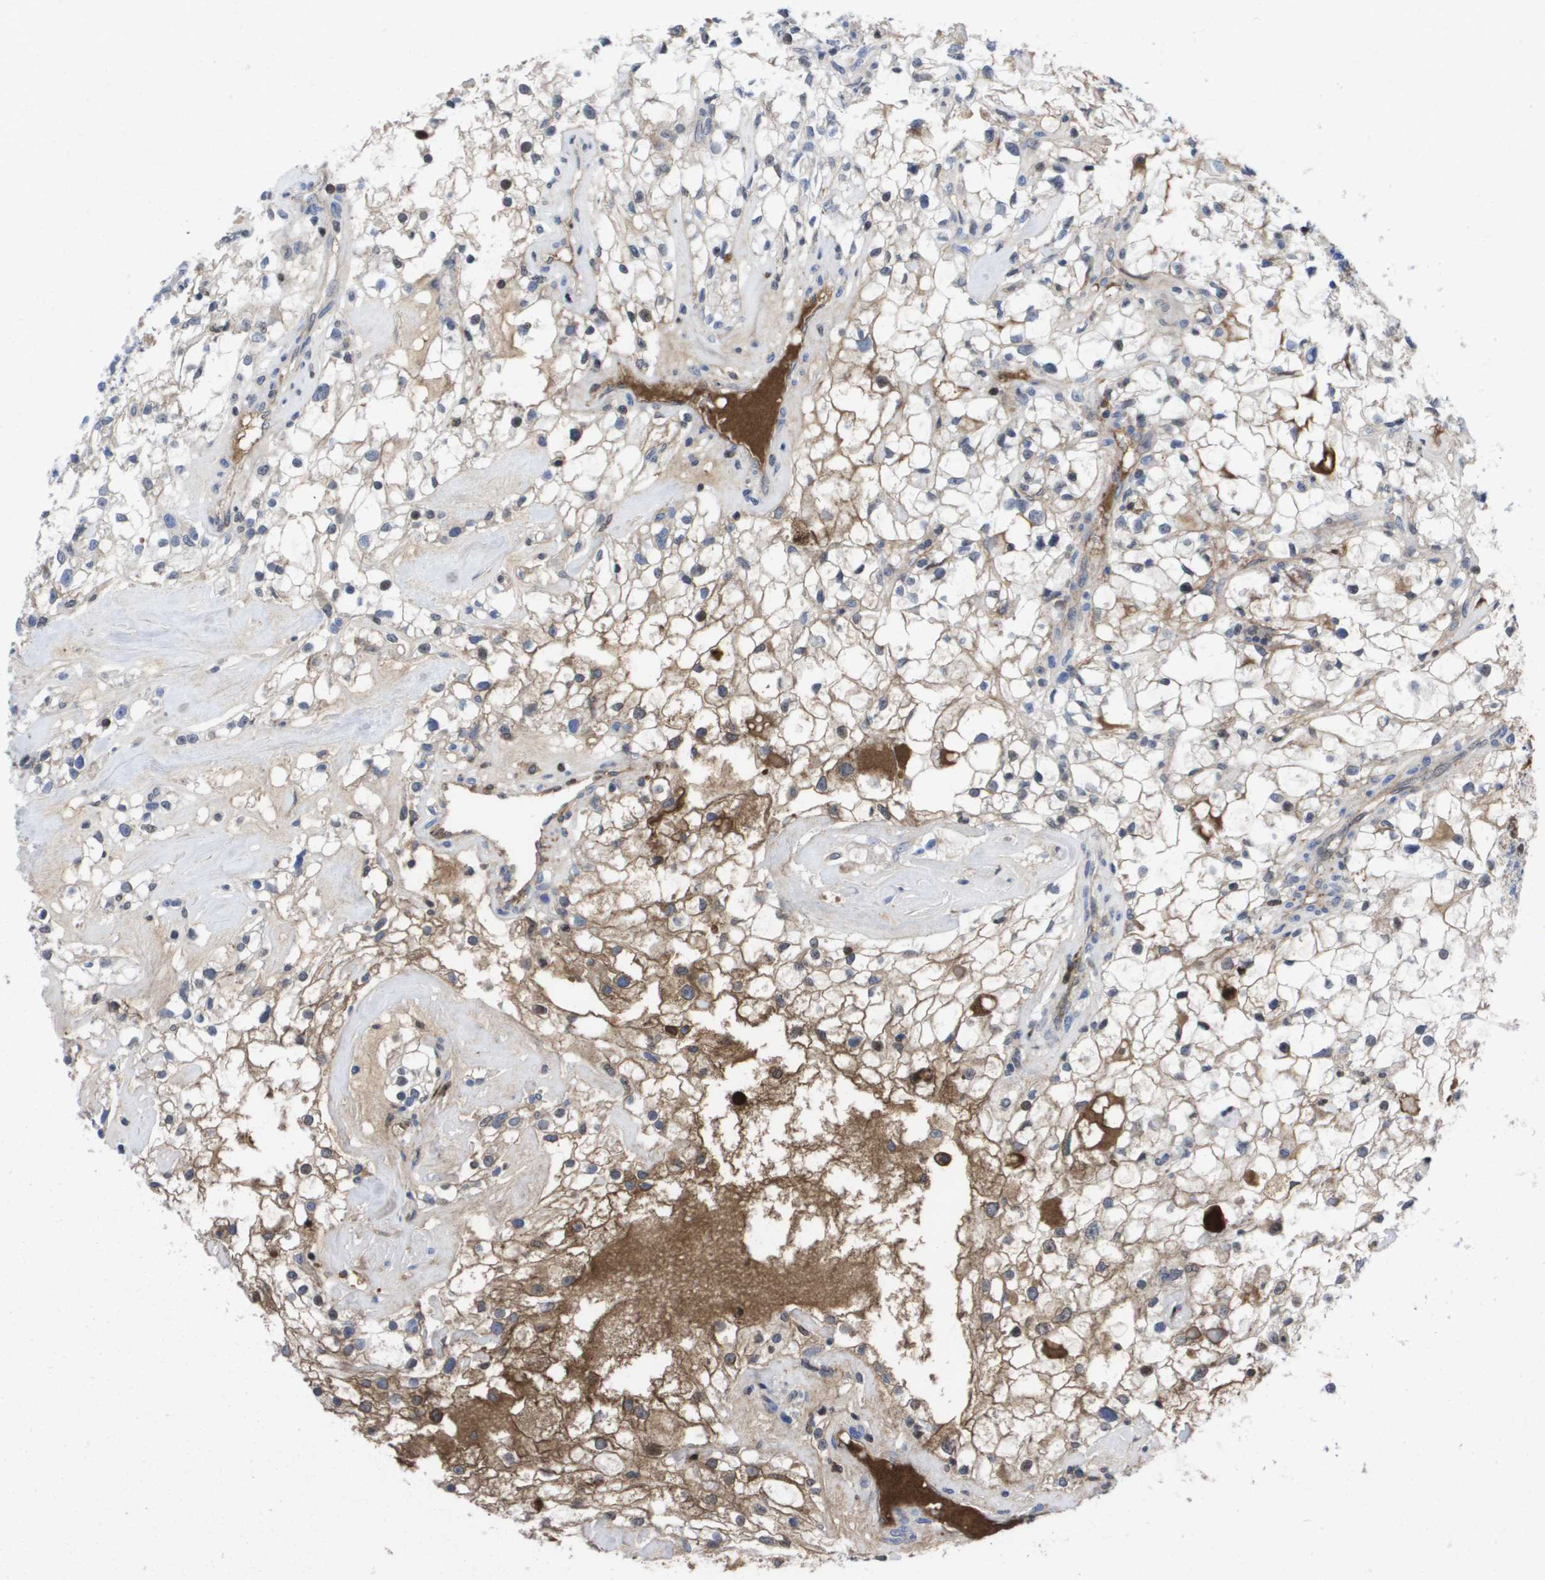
{"staining": {"intensity": "moderate", "quantity": "25%-75%", "location": "cytoplasmic/membranous"}, "tissue": "renal cancer", "cell_type": "Tumor cells", "image_type": "cancer", "snomed": [{"axis": "morphology", "description": "Adenocarcinoma, NOS"}, {"axis": "topography", "description": "Kidney"}], "caption": "The photomicrograph displays immunohistochemical staining of renal adenocarcinoma. There is moderate cytoplasmic/membranous expression is identified in approximately 25%-75% of tumor cells.", "gene": "SERPINC1", "patient": {"sex": "female", "age": 60}}